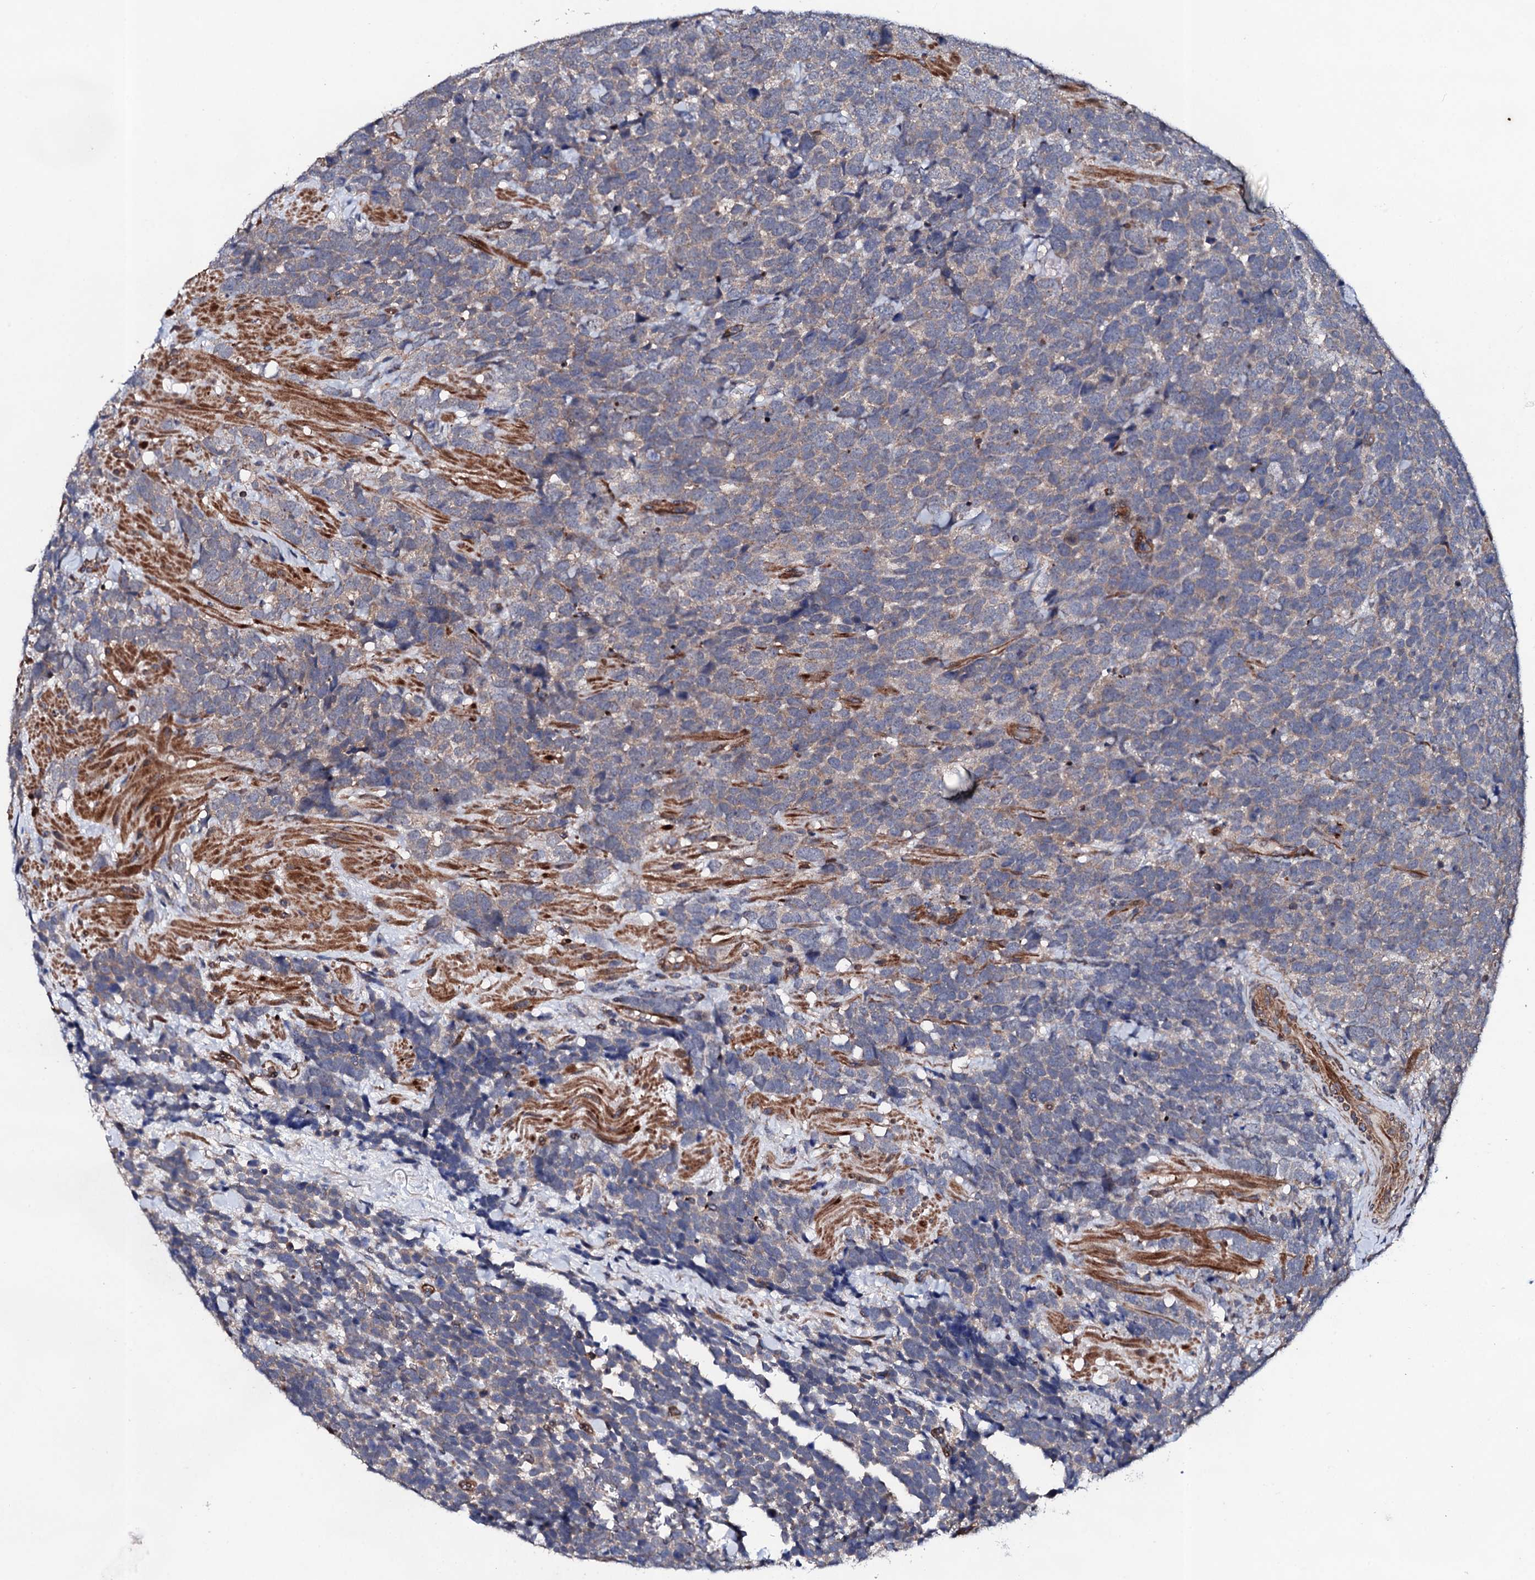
{"staining": {"intensity": "weak", "quantity": "25%-75%", "location": "cytoplasmic/membranous"}, "tissue": "urothelial cancer", "cell_type": "Tumor cells", "image_type": "cancer", "snomed": [{"axis": "morphology", "description": "Urothelial carcinoma, High grade"}, {"axis": "topography", "description": "Urinary bladder"}], "caption": "This histopathology image demonstrates IHC staining of high-grade urothelial carcinoma, with low weak cytoplasmic/membranous staining in approximately 25%-75% of tumor cells.", "gene": "CIAO2A", "patient": {"sex": "female", "age": 82}}